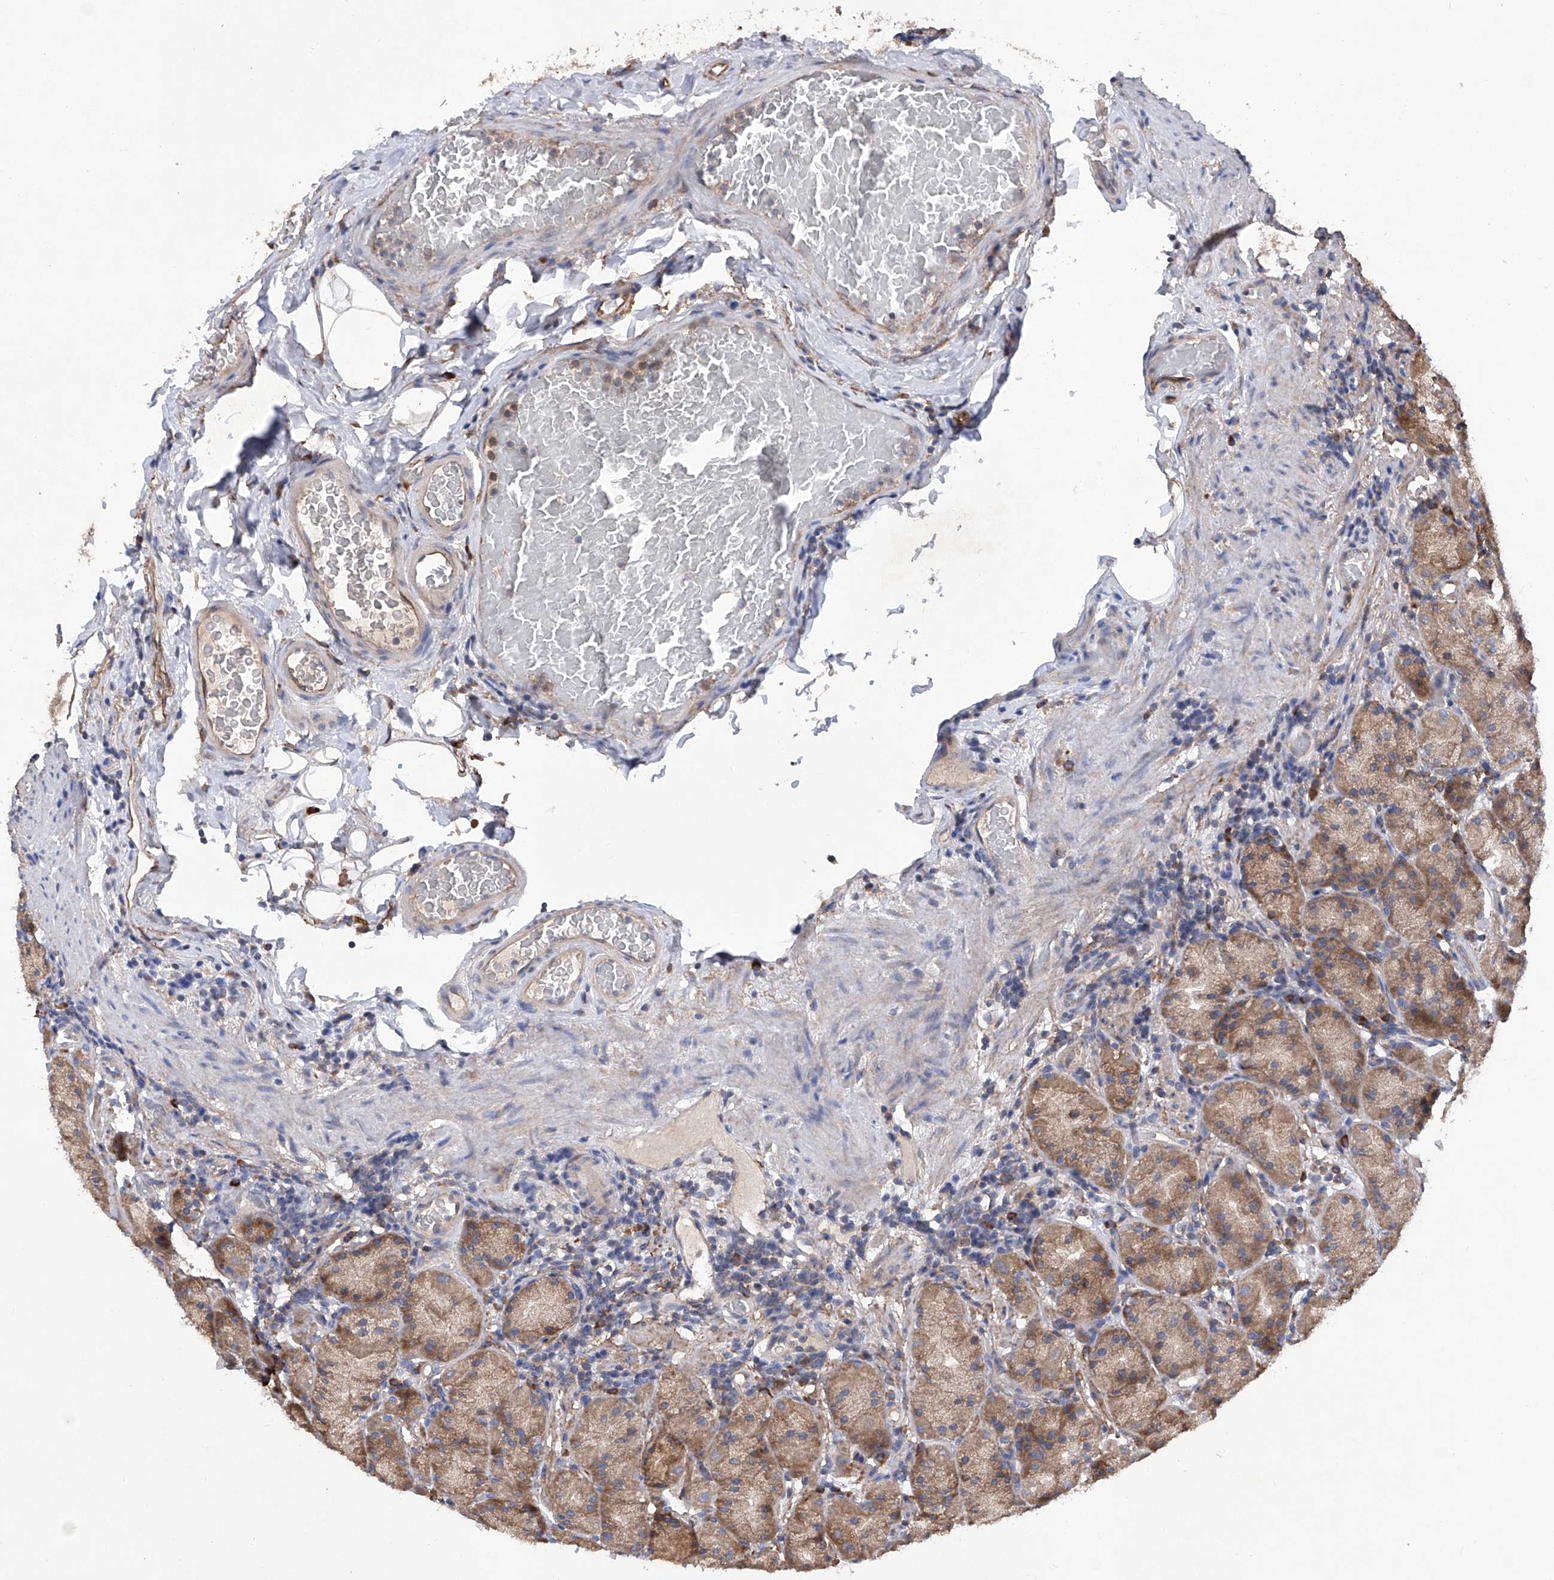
{"staining": {"intensity": "moderate", "quantity": ">75%", "location": "cytoplasmic/membranous"}, "tissue": "stomach", "cell_type": "Glandular cells", "image_type": "normal", "snomed": [{"axis": "morphology", "description": "Normal tissue, NOS"}, {"axis": "topography", "description": "Stomach, upper"}], "caption": "IHC (DAB) staining of normal human stomach shows moderate cytoplasmic/membranous protein positivity in about >75% of glandular cells. (DAB = brown stain, brightfield microscopy at high magnification).", "gene": "INPP5B", "patient": {"sex": "male", "age": 68}}